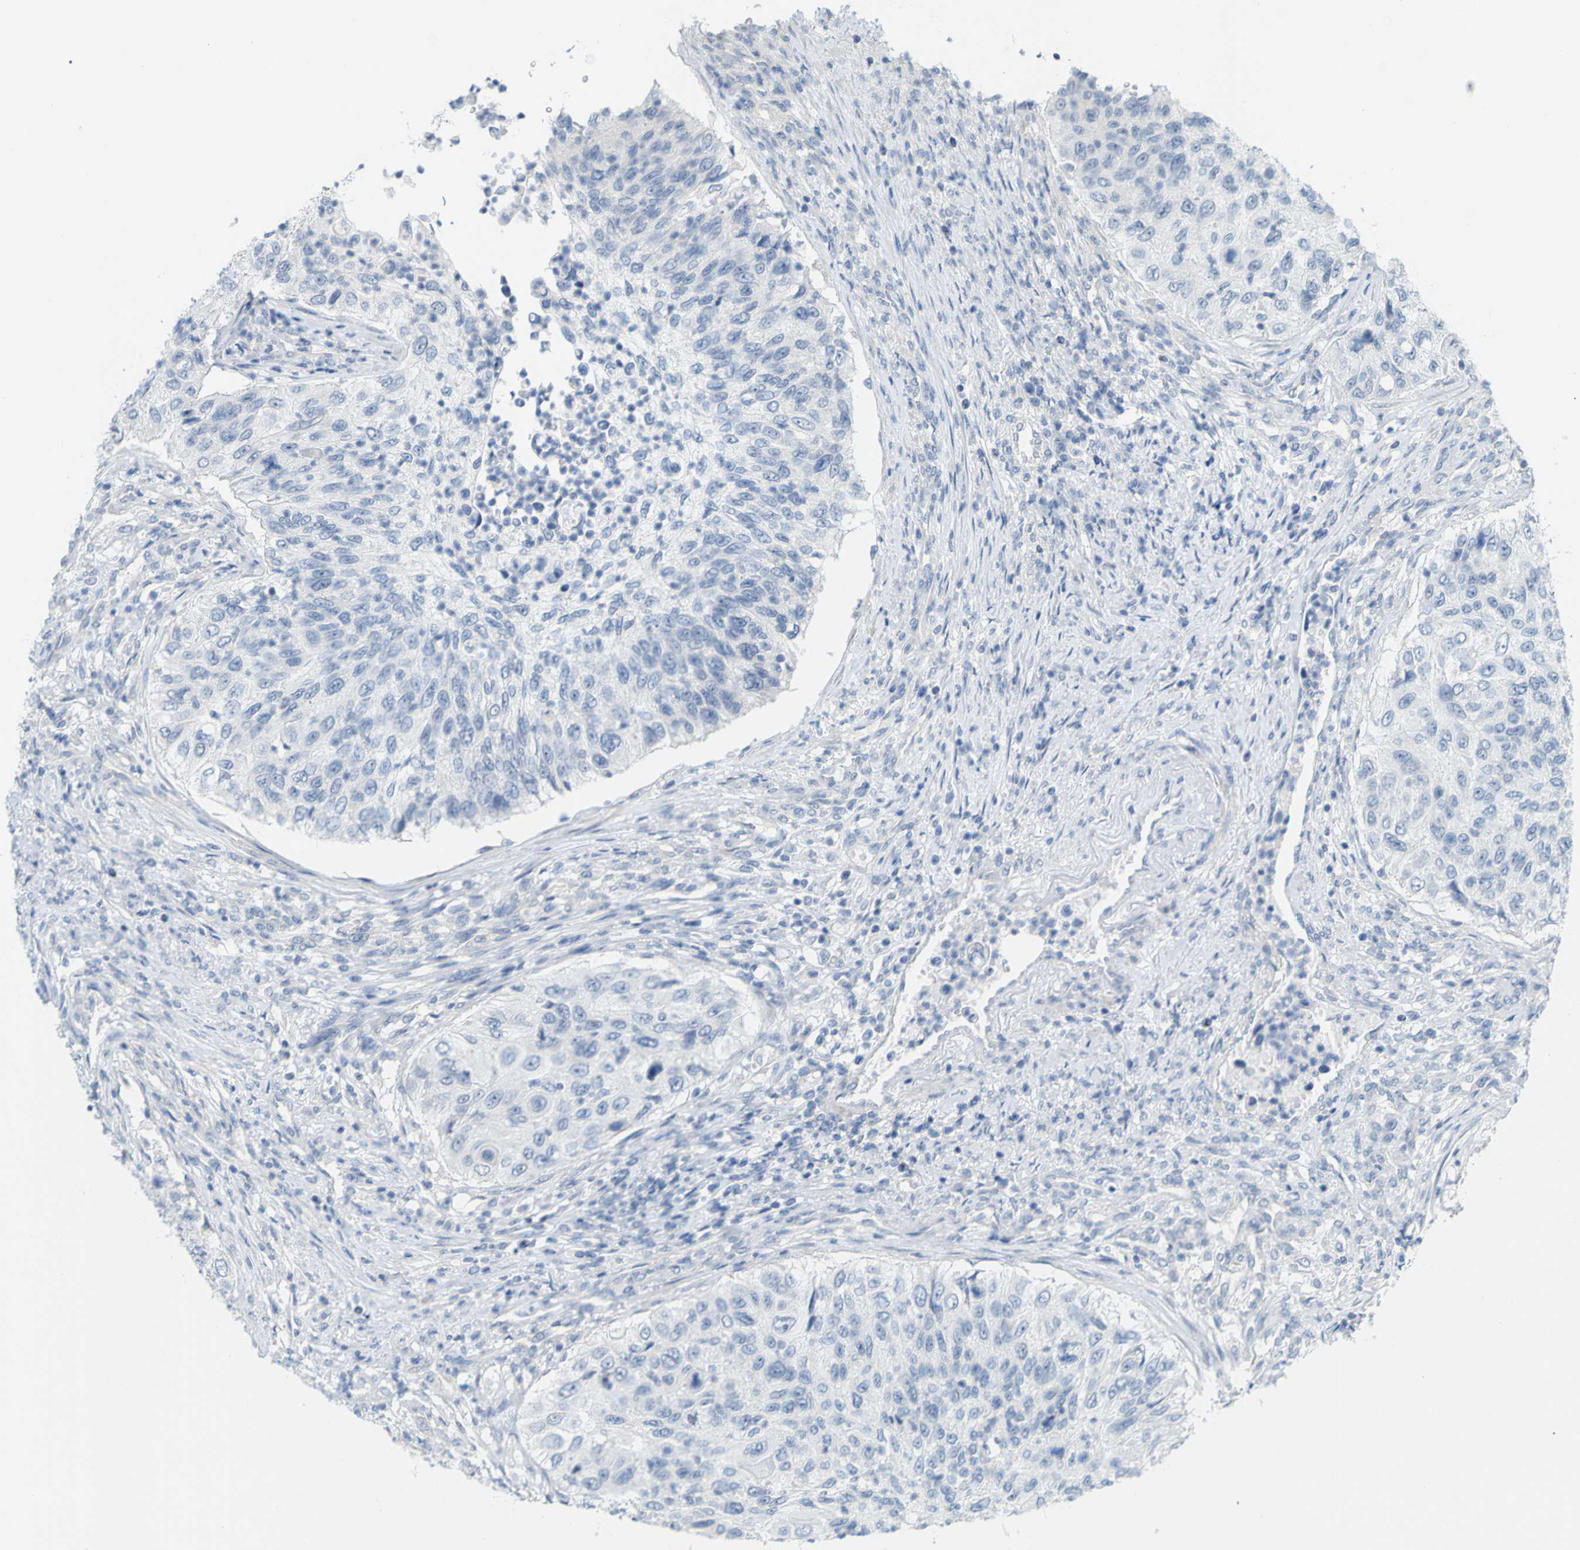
{"staining": {"intensity": "negative", "quantity": "none", "location": "none"}, "tissue": "urothelial cancer", "cell_type": "Tumor cells", "image_type": "cancer", "snomed": [{"axis": "morphology", "description": "Urothelial carcinoma, High grade"}, {"axis": "topography", "description": "Urinary bladder"}], "caption": "Human urothelial cancer stained for a protein using IHC displays no positivity in tumor cells.", "gene": "OPN1SW", "patient": {"sex": "female", "age": 60}}